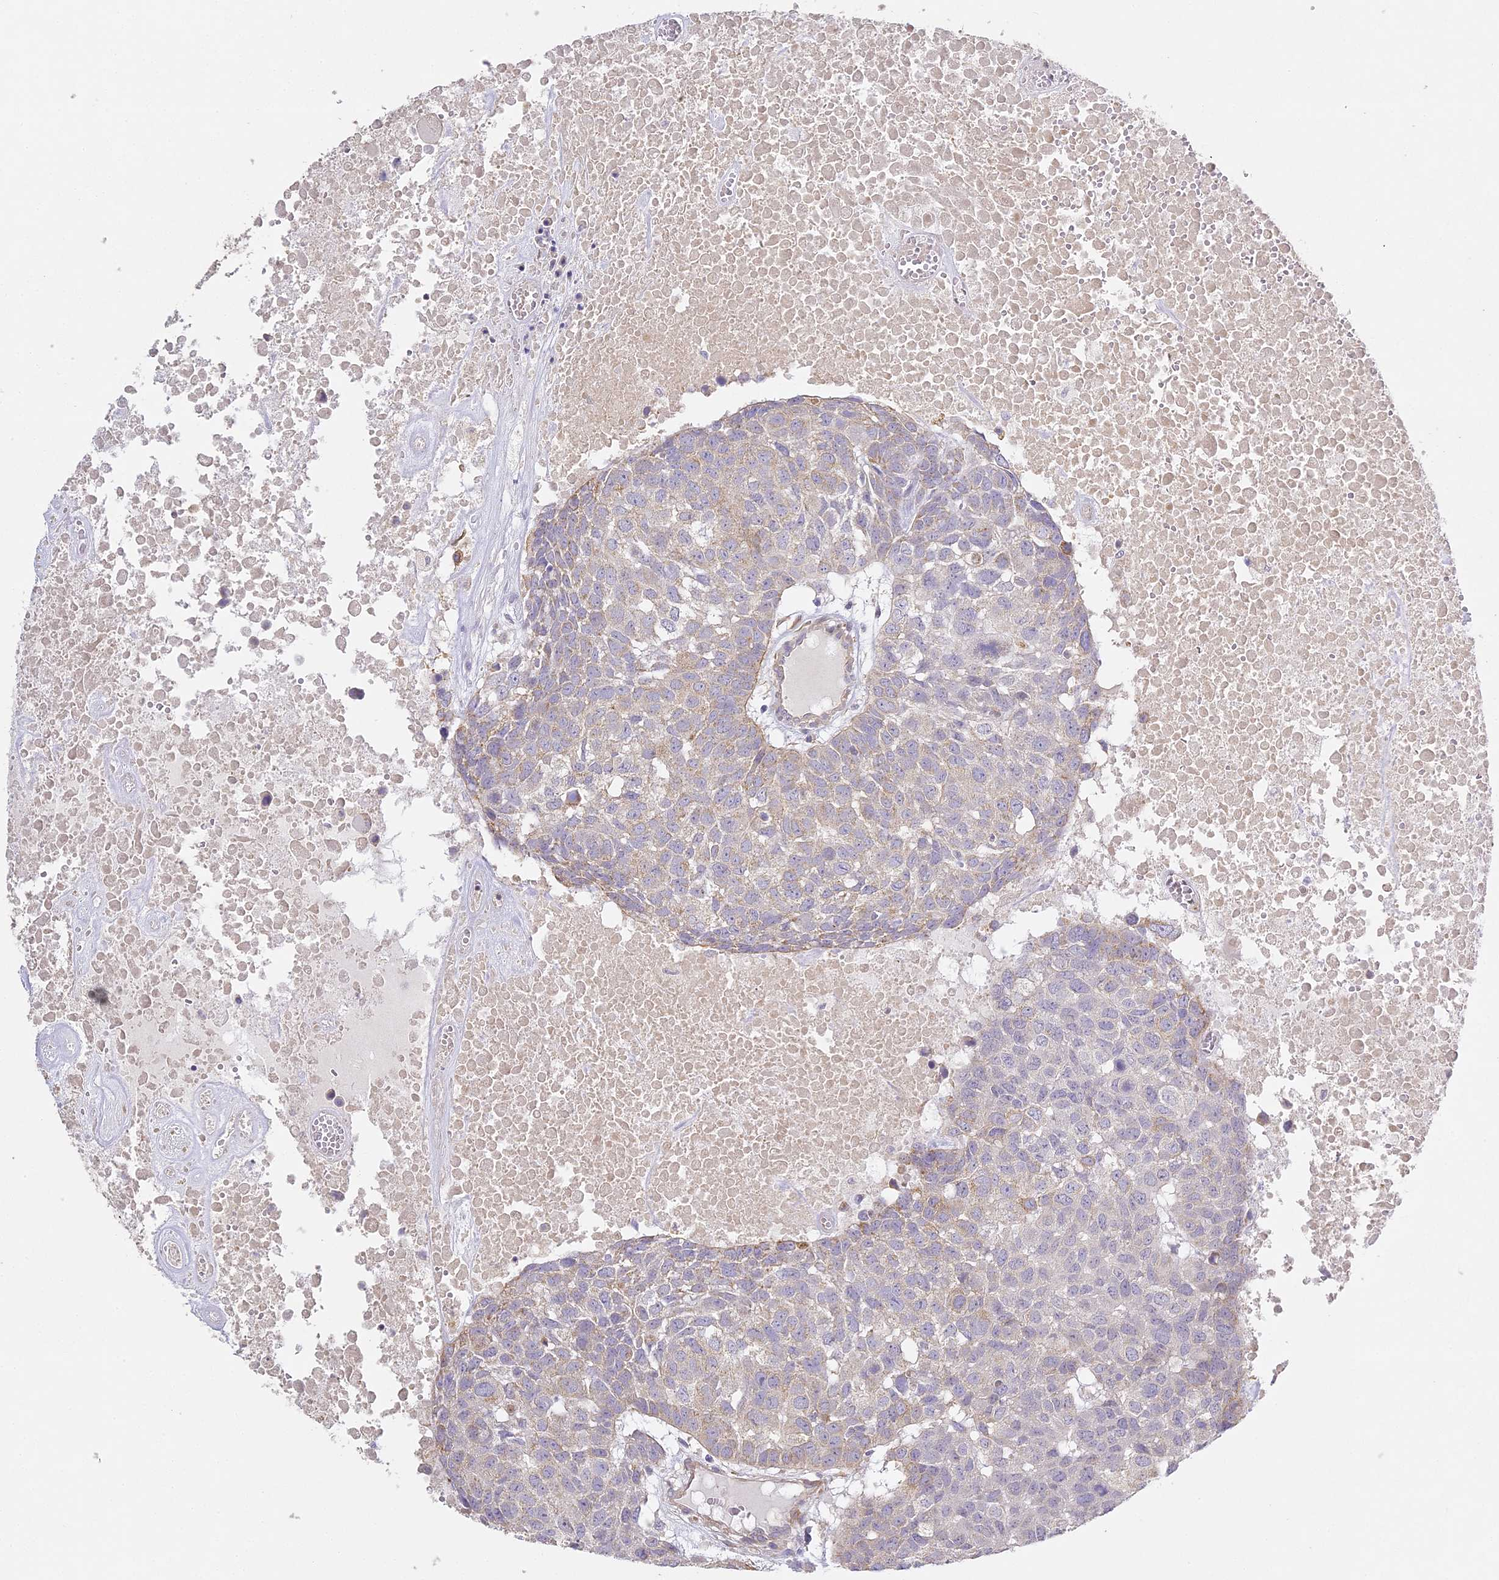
{"staining": {"intensity": "weak", "quantity": "<25%", "location": "cytoplasmic/membranous"}, "tissue": "head and neck cancer", "cell_type": "Tumor cells", "image_type": "cancer", "snomed": [{"axis": "morphology", "description": "Squamous cell carcinoma, NOS"}, {"axis": "topography", "description": "Head-Neck"}], "caption": "This is an immunohistochemistry (IHC) micrograph of squamous cell carcinoma (head and neck). There is no staining in tumor cells.", "gene": "MED28", "patient": {"sex": "male", "age": 66}}